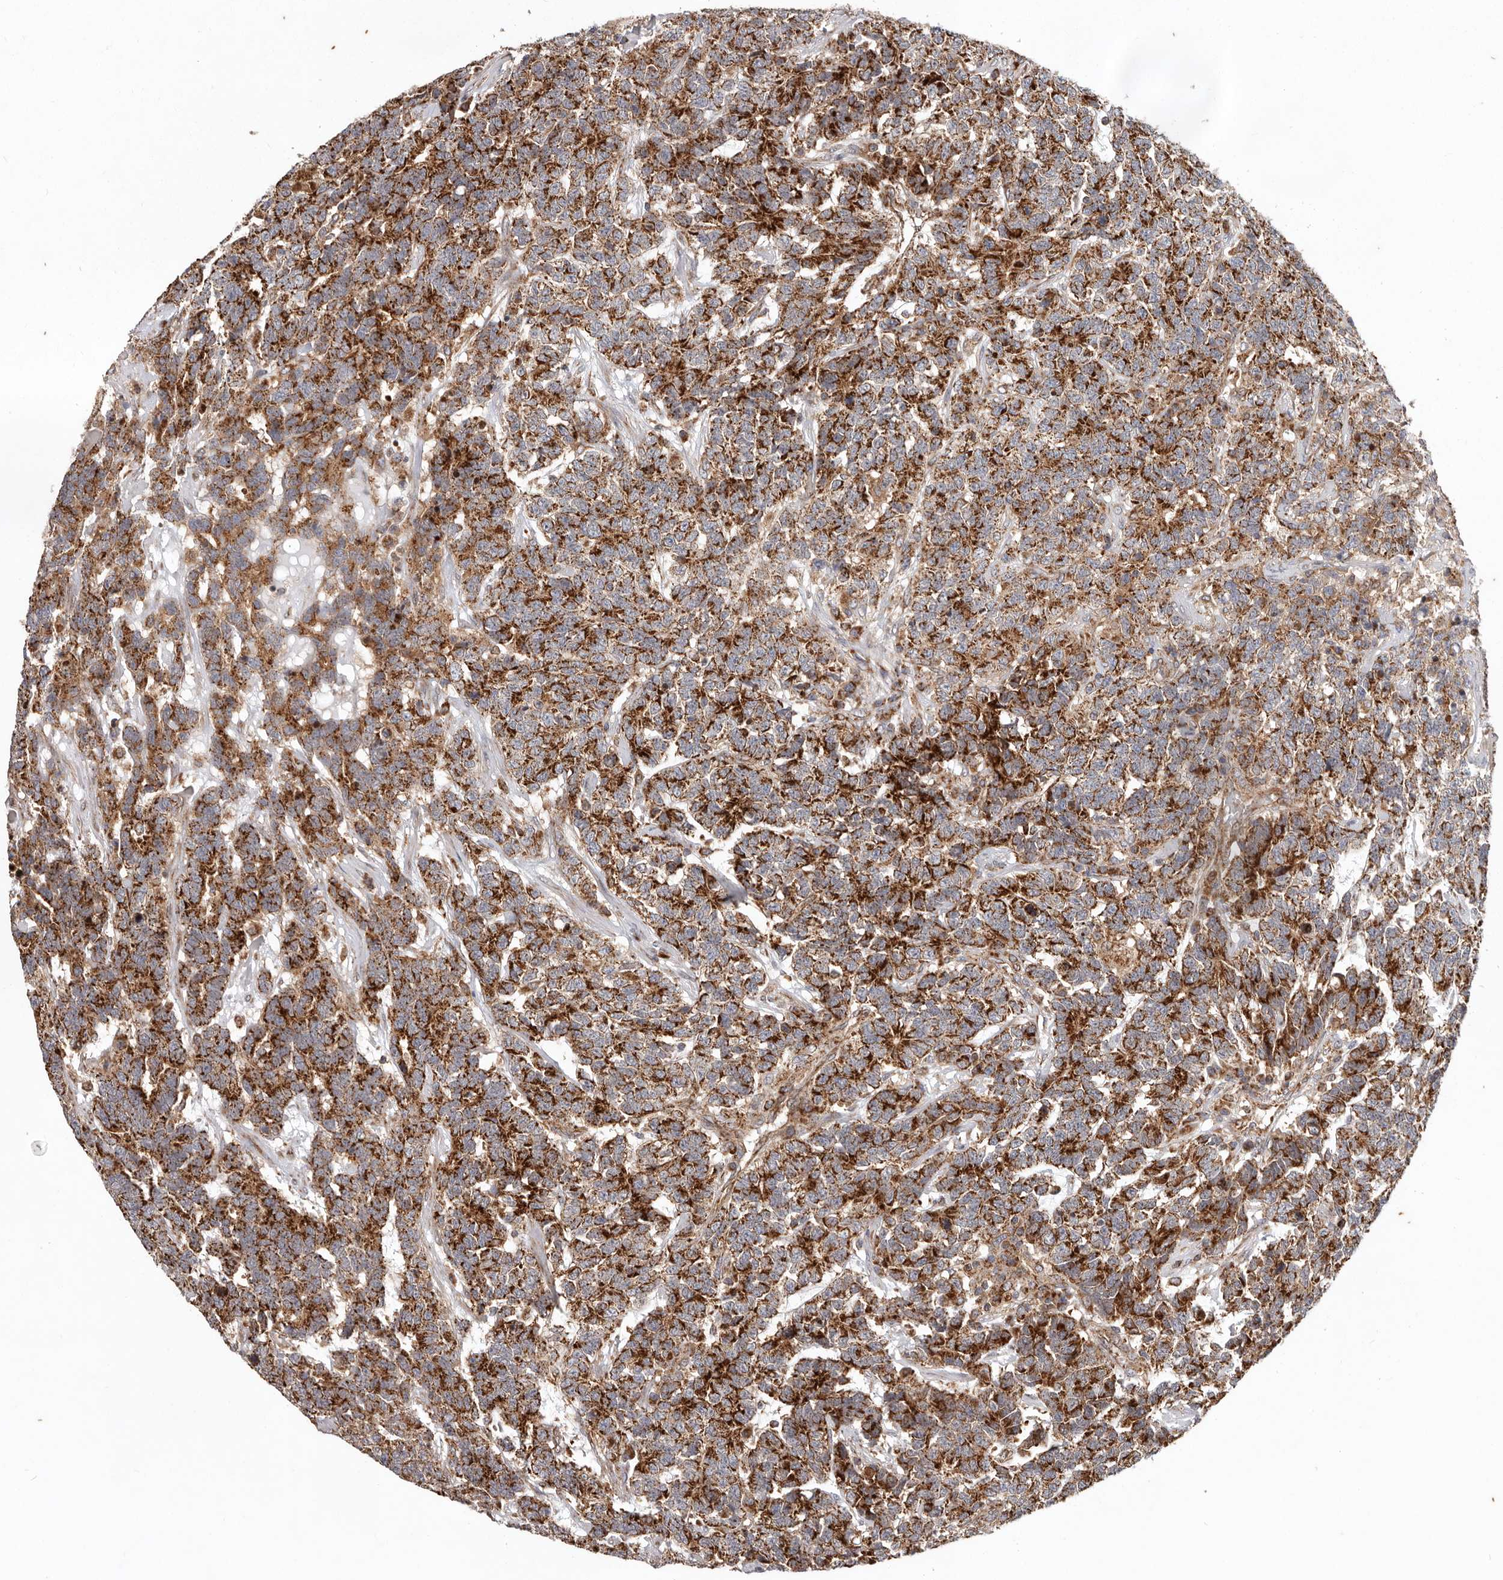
{"staining": {"intensity": "strong", "quantity": ">75%", "location": "cytoplasmic/membranous"}, "tissue": "testis cancer", "cell_type": "Tumor cells", "image_type": "cancer", "snomed": [{"axis": "morphology", "description": "Carcinoma, Embryonal, NOS"}, {"axis": "topography", "description": "Testis"}], "caption": "Tumor cells display strong cytoplasmic/membranous expression in about >75% of cells in testis cancer (embryonal carcinoma). The protein is shown in brown color, while the nuclei are stained blue.", "gene": "MRPS10", "patient": {"sex": "male", "age": 26}}